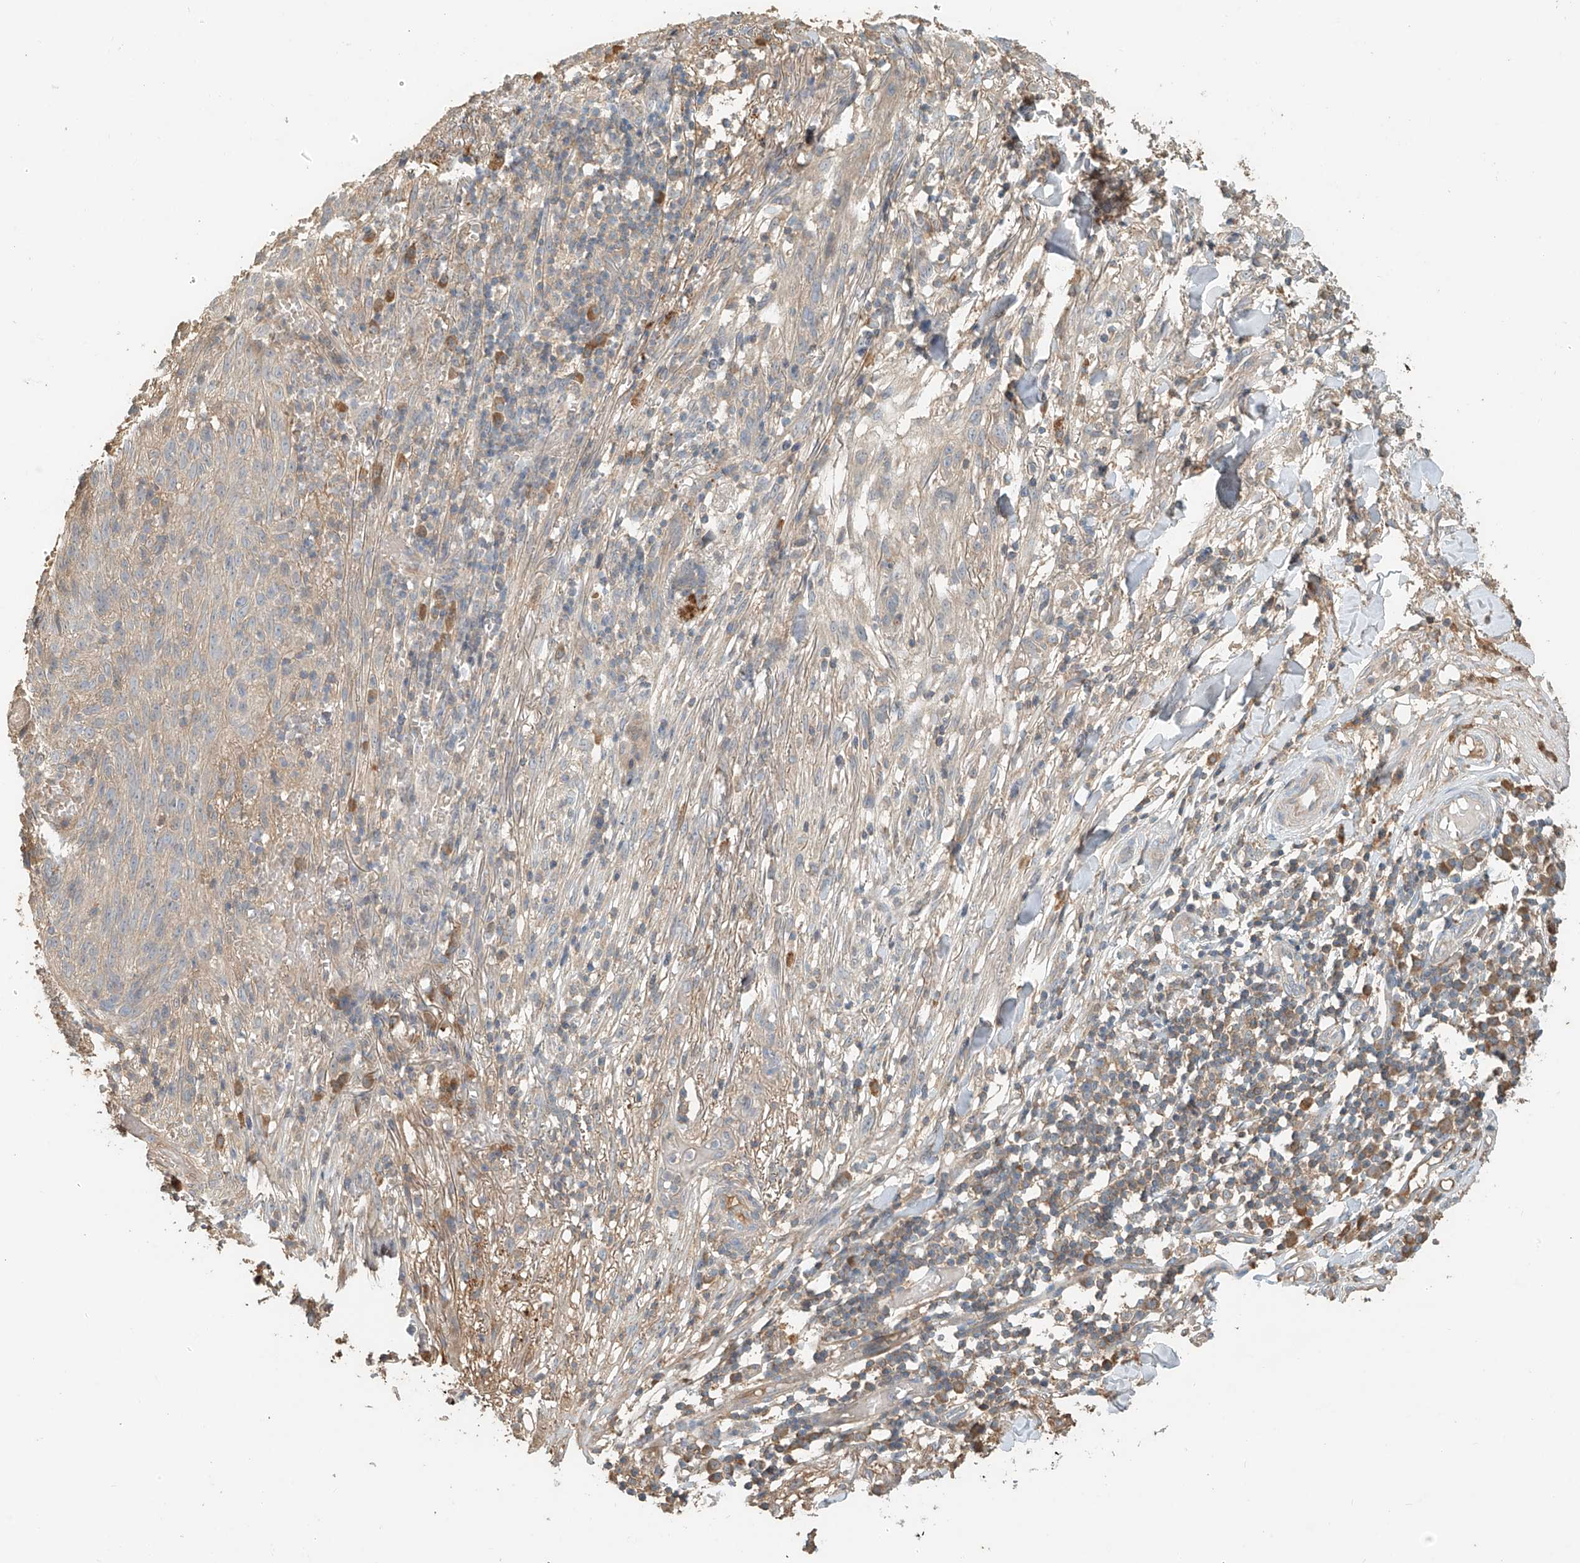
{"staining": {"intensity": "negative", "quantity": "none", "location": "none"}, "tissue": "skin cancer", "cell_type": "Tumor cells", "image_type": "cancer", "snomed": [{"axis": "morphology", "description": "Normal tissue, NOS"}, {"axis": "morphology", "description": "Basal cell carcinoma"}, {"axis": "topography", "description": "Skin"}], "caption": "Micrograph shows no protein staining in tumor cells of skin cancer tissue.", "gene": "GNB1L", "patient": {"sex": "male", "age": 64}}